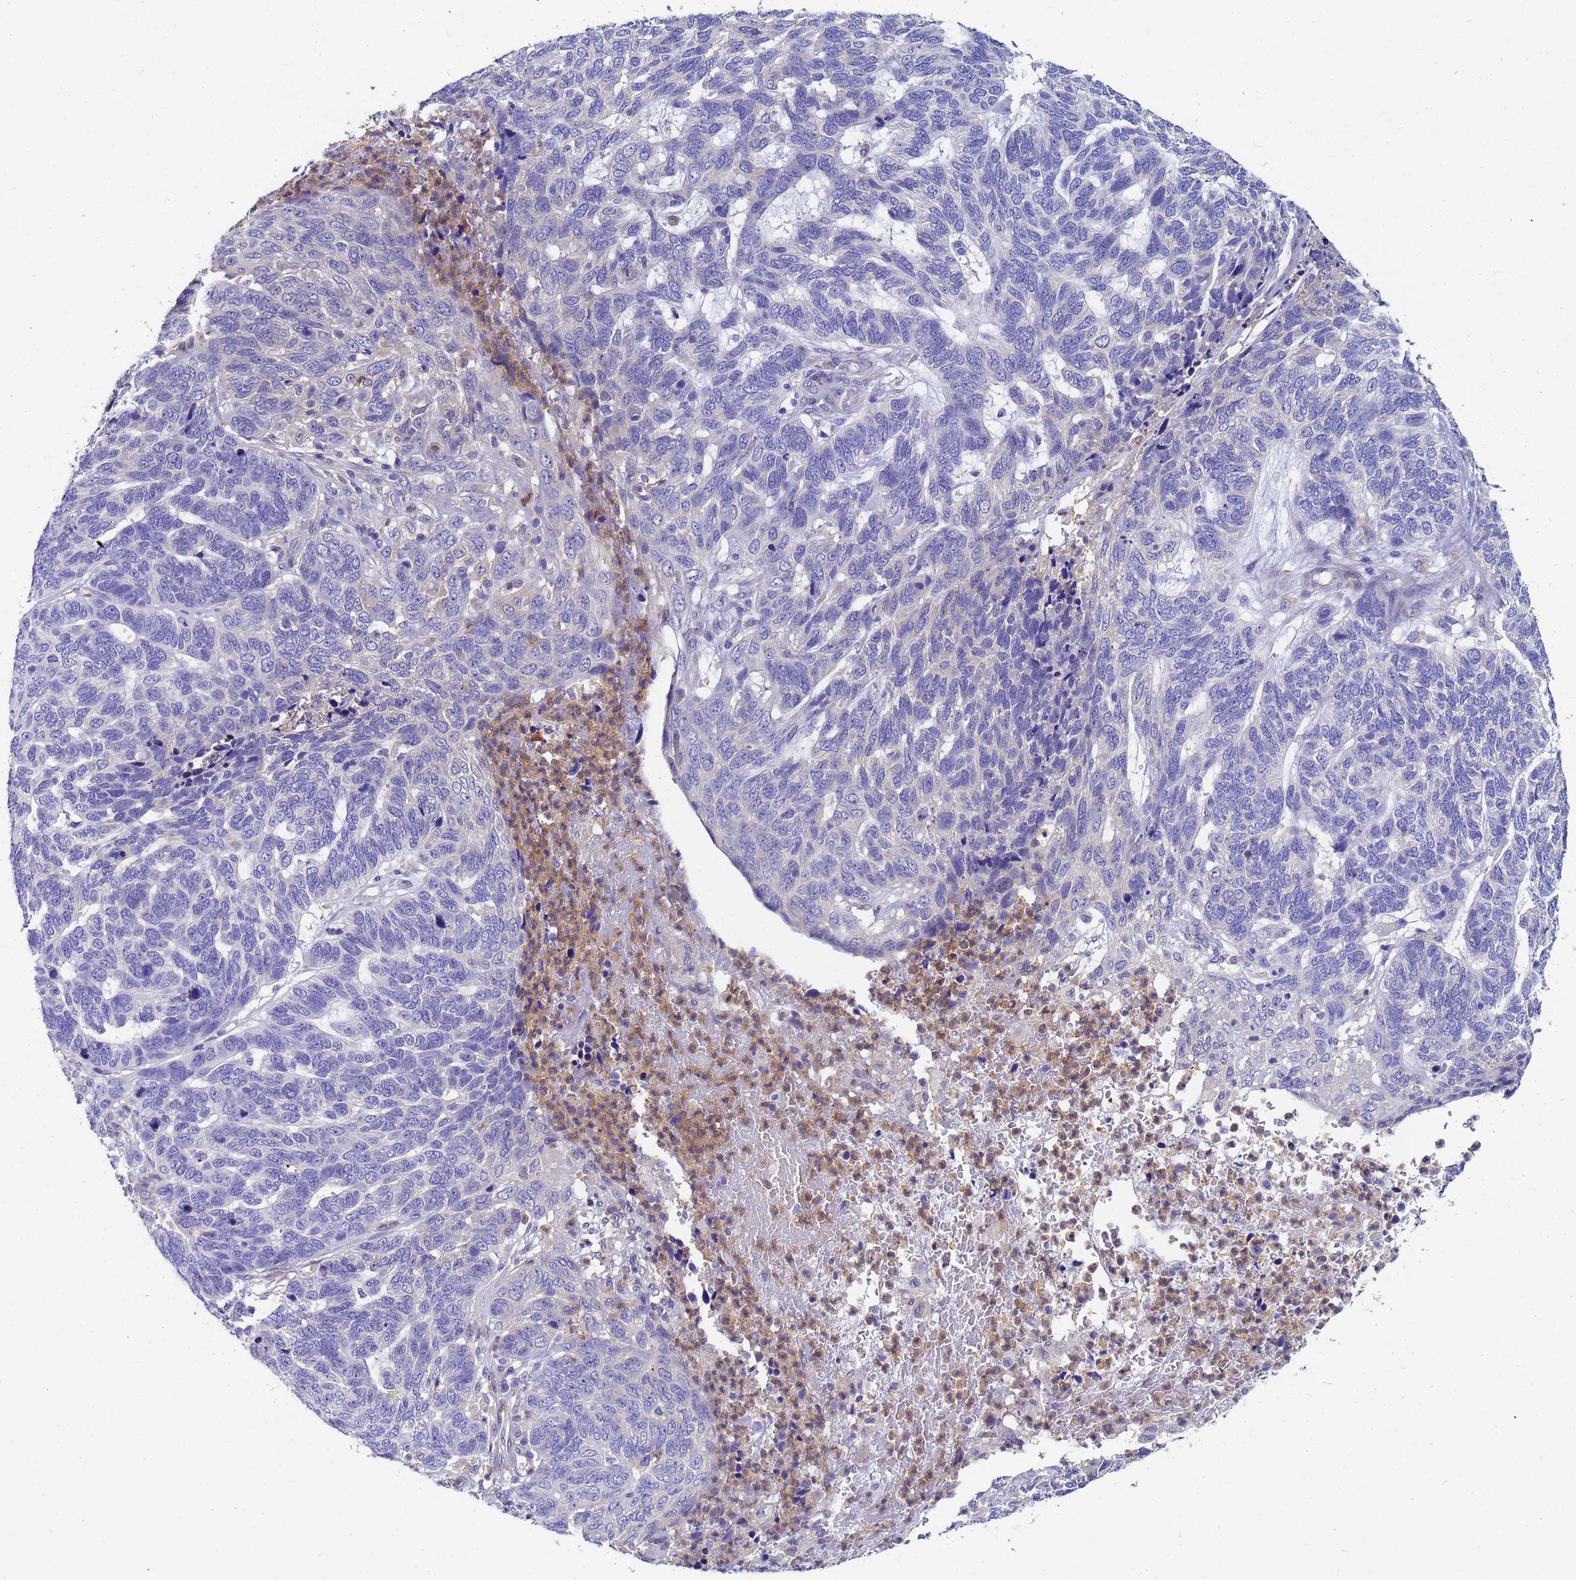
{"staining": {"intensity": "negative", "quantity": "none", "location": "none"}, "tissue": "skin cancer", "cell_type": "Tumor cells", "image_type": "cancer", "snomed": [{"axis": "morphology", "description": "Basal cell carcinoma"}, {"axis": "topography", "description": "Skin"}], "caption": "Basal cell carcinoma (skin) was stained to show a protein in brown. There is no significant expression in tumor cells.", "gene": "TTLL11", "patient": {"sex": "female", "age": 65}}